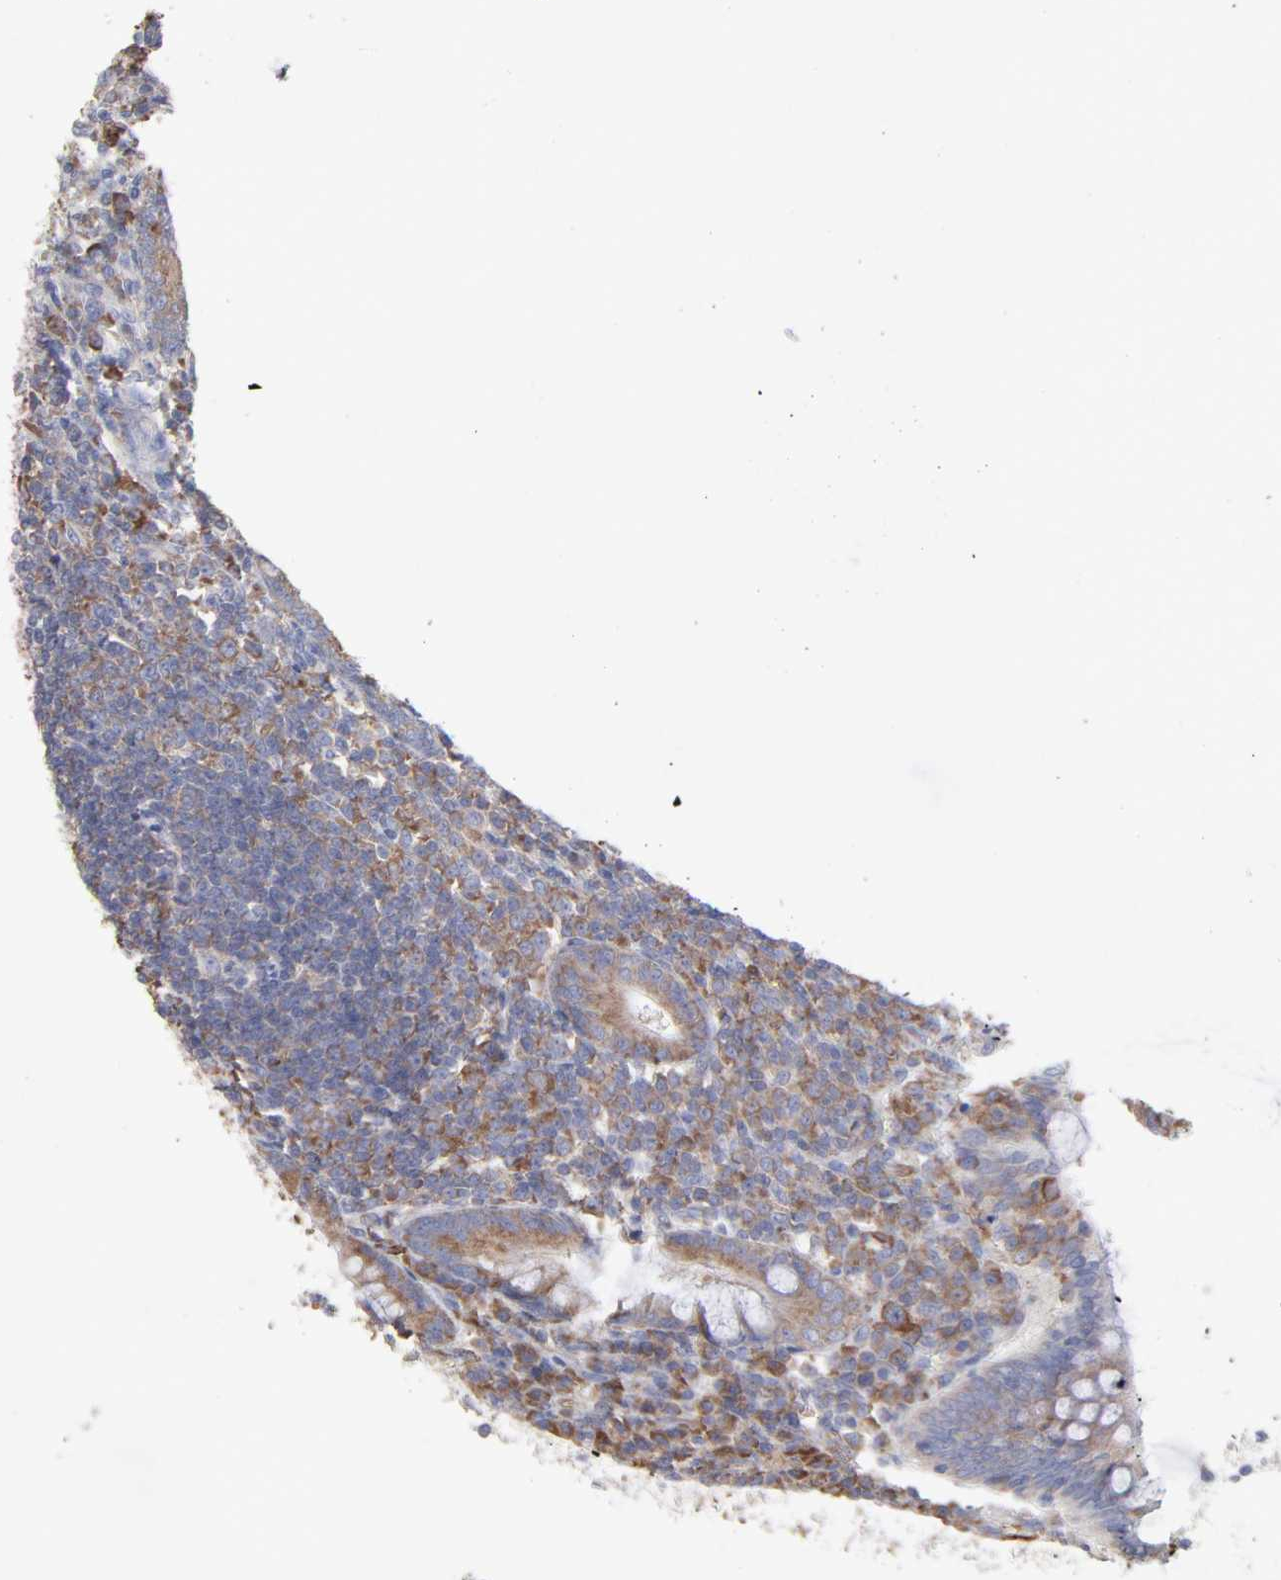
{"staining": {"intensity": "moderate", "quantity": ">75%", "location": "cytoplasmic/membranous"}, "tissue": "appendix", "cell_type": "Glandular cells", "image_type": "normal", "snomed": [{"axis": "morphology", "description": "Normal tissue, NOS"}, {"axis": "topography", "description": "Appendix"}], "caption": "This image shows IHC staining of unremarkable human appendix, with medium moderate cytoplasmic/membranous positivity in approximately >75% of glandular cells.", "gene": "RPL3", "patient": {"sex": "female", "age": 66}}